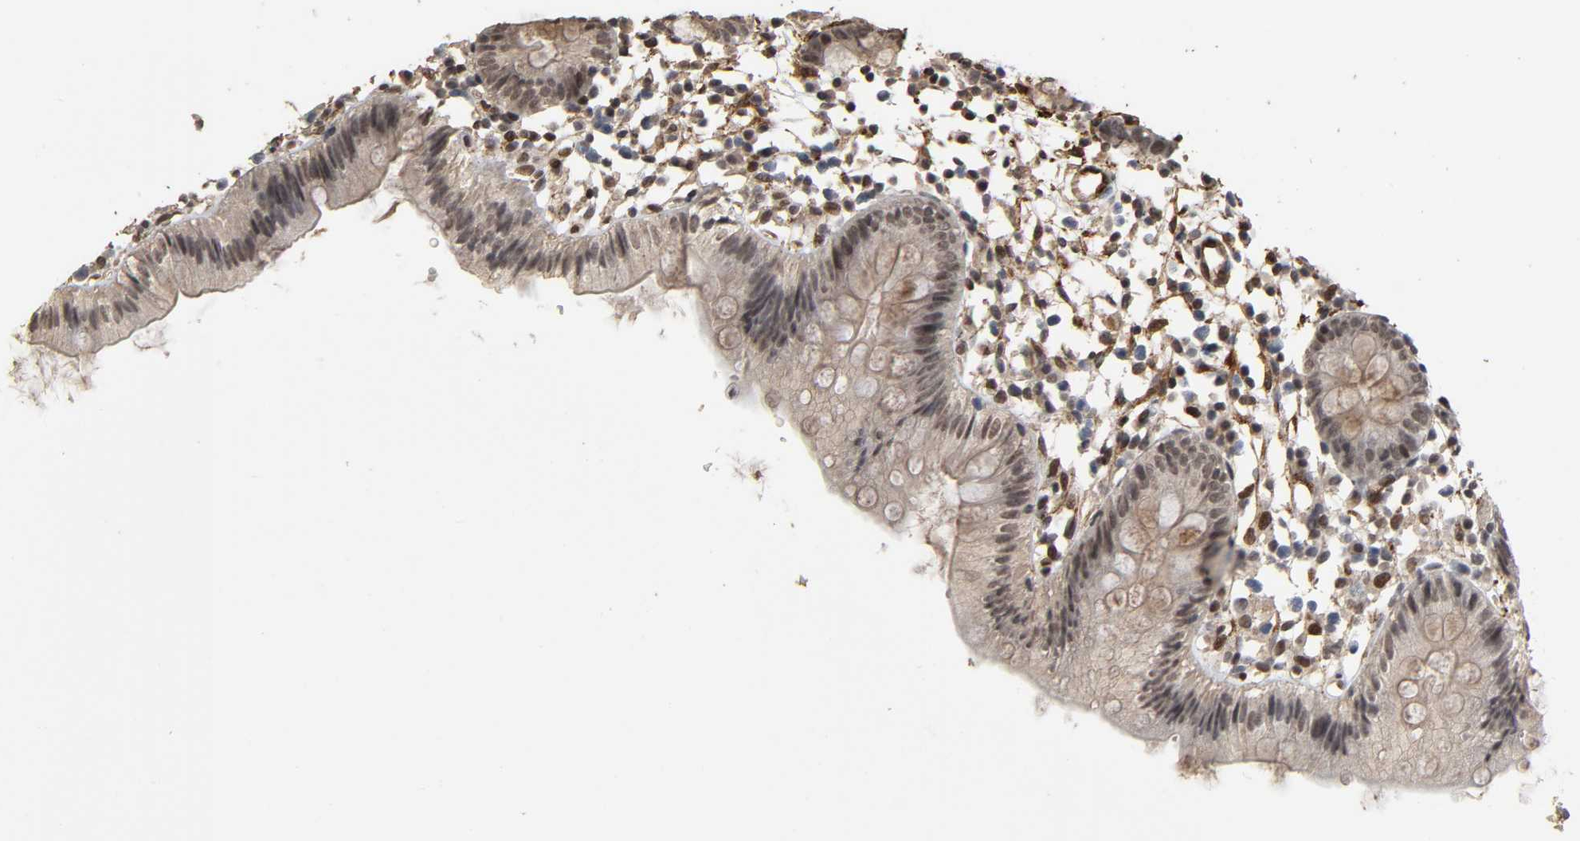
{"staining": {"intensity": "moderate", "quantity": ">75%", "location": "nuclear"}, "tissue": "colon", "cell_type": "Endothelial cells", "image_type": "normal", "snomed": [{"axis": "morphology", "description": "Normal tissue, NOS"}, {"axis": "topography", "description": "Colon"}], "caption": "An immunohistochemistry (IHC) histopathology image of unremarkable tissue is shown. Protein staining in brown shows moderate nuclear positivity in colon within endothelial cells.", "gene": "AHNAK2", "patient": {"sex": "male", "age": 14}}